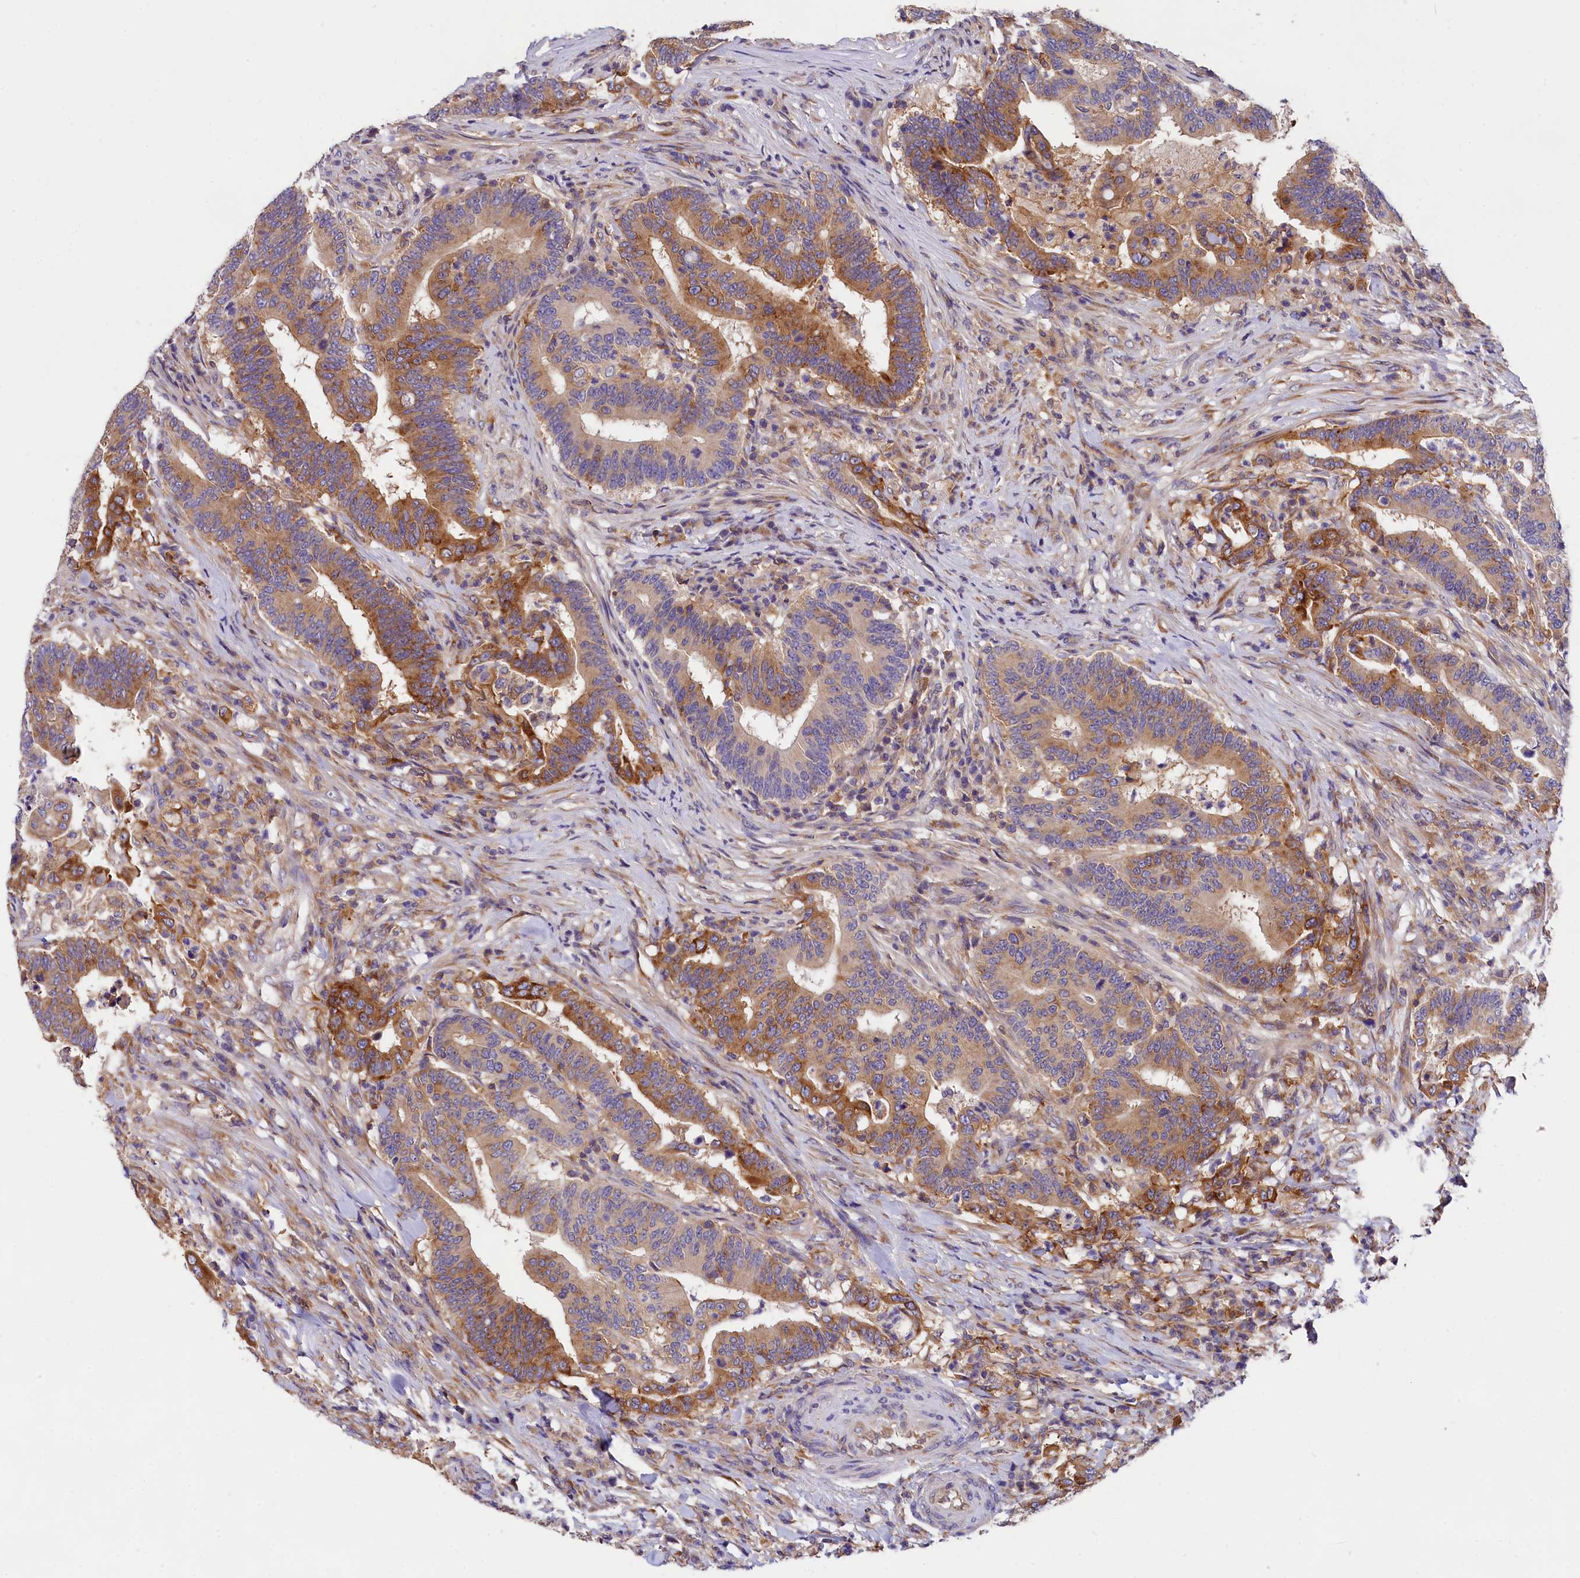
{"staining": {"intensity": "moderate", "quantity": ">75%", "location": "cytoplasmic/membranous"}, "tissue": "colorectal cancer", "cell_type": "Tumor cells", "image_type": "cancer", "snomed": [{"axis": "morphology", "description": "Adenocarcinoma, NOS"}, {"axis": "topography", "description": "Colon"}], "caption": "Colorectal cancer (adenocarcinoma) stained with immunohistochemistry (IHC) displays moderate cytoplasmic/membranous expression in about >75% of tumor cells.", "gene": "OAS3", "patient": {"sex": "female", "age": 66}}